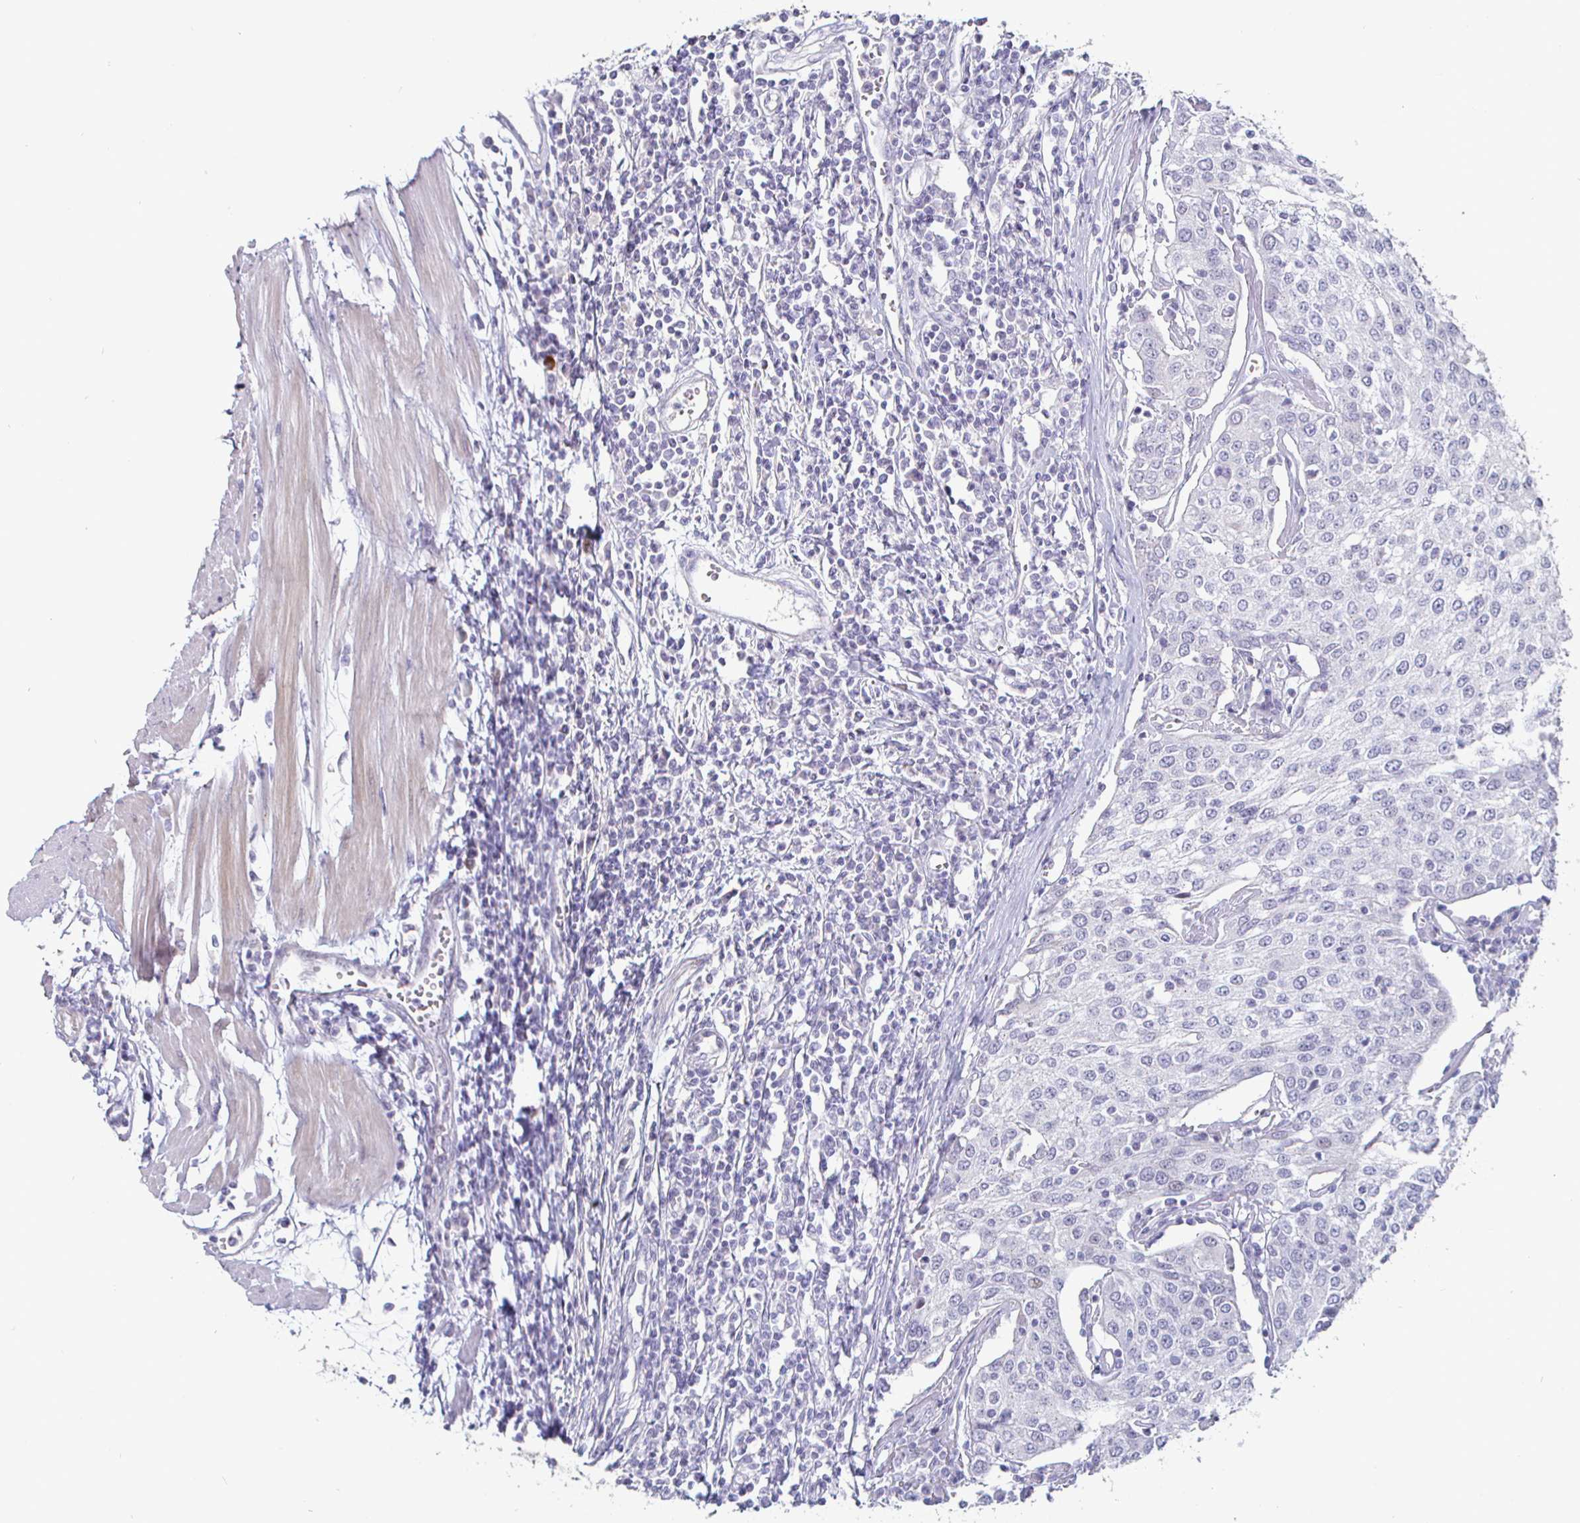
{"staining": {"intensity": "negative", "quantity": "none", "location": "none"}, "tissue": "urothelial cancer", "cell_type": "Tumor cells", "image_type": "cancer", "snomed": [{"axis": "morphology", "description": "Urothelial carcinoma, High grade"}, {"axis": "topography", "description": "Urinary bladder"}], "caption": "Immunohistochemical staining of human urothelial cancer shows no significant positivity in tumor cells.", "gene": "DMRTB1", "patient": {"sex": "female", "age": 85}}